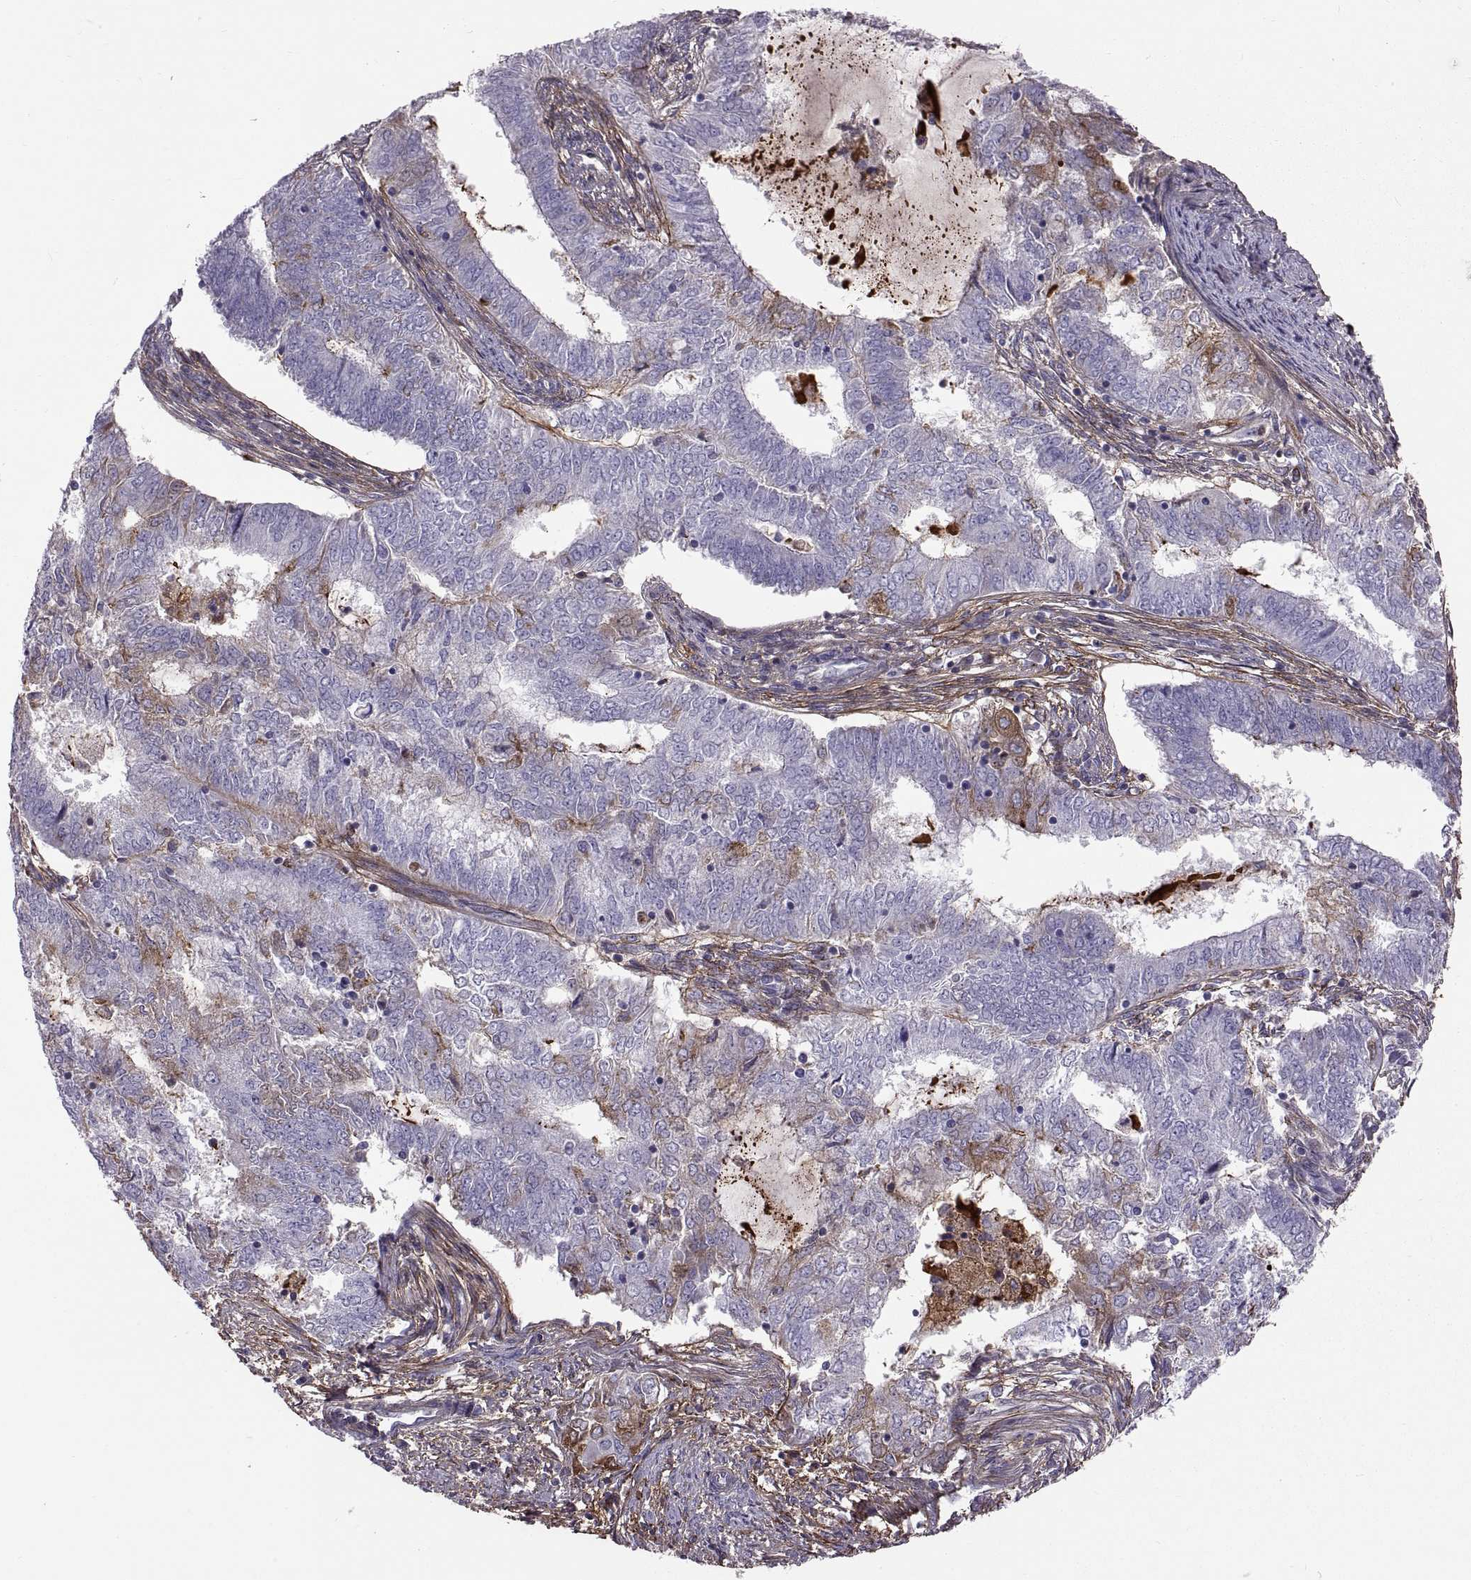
{"staining": {"intensity": "moderate", "quantity": "<25%", "location": "cytoplasmic/membranous"}, "tissue": "endometrial cancer", "cell_type": "Tumor cells", "image_type": "cancer", "snomed": [{"axis": "morphology", "description": "Adenocarcinoma, NOS"}, {"axis": "topography", "description": "Endometrium"}], "caption": "Protein positivity by immunohistochemistry reveals moderate cytoplasmic/membranous expression in approximately <25% of tumor cells in endometrial cancer (adenocarcinoma).", "gene": "EMILIN2", "patient": {"sex": "female", "age": 62}}